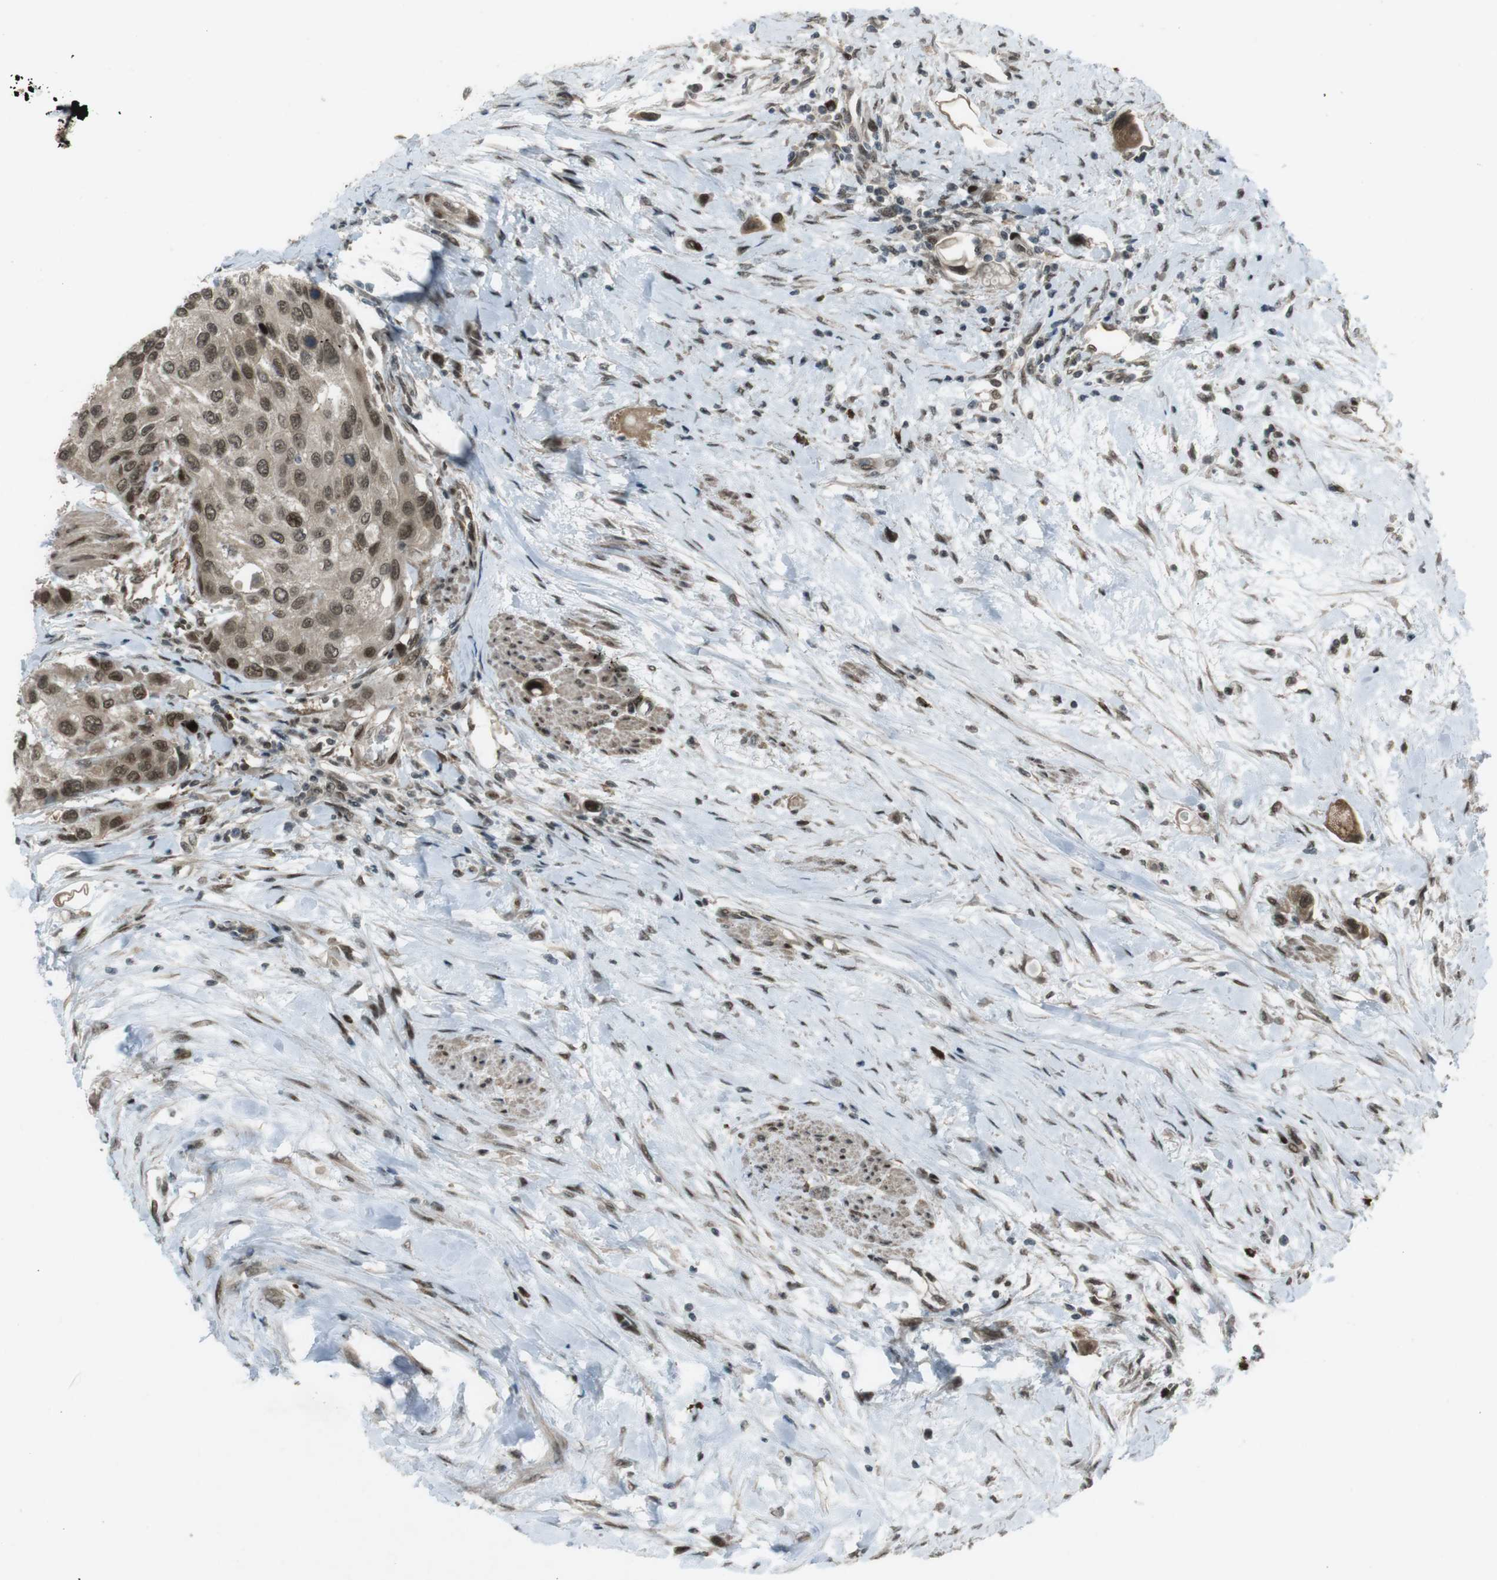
{"staining": {"intensity": "moderate", "quantity": ">75%", "location": "cytoplasmic/membranous,nuclear"}, "tissue": "urothelial cancer", "cell_type": "Tumor cells", "image_type": "cancer", "snomed": [{"axis": "morphology", "description": "Urothelial carcinoma, High grade"}, {"axis": "topography", "description": "Urinary bladder"}], "caption": "Immunohistochemical staining of human urothelial cancer exhibits medium levels of moderate cytoplasmic/membranous and nuclear protein staining in approximately >75% of tumor cells.", "gene": "SLITRK5", "patient": {"sex": "female", "age": 56}}